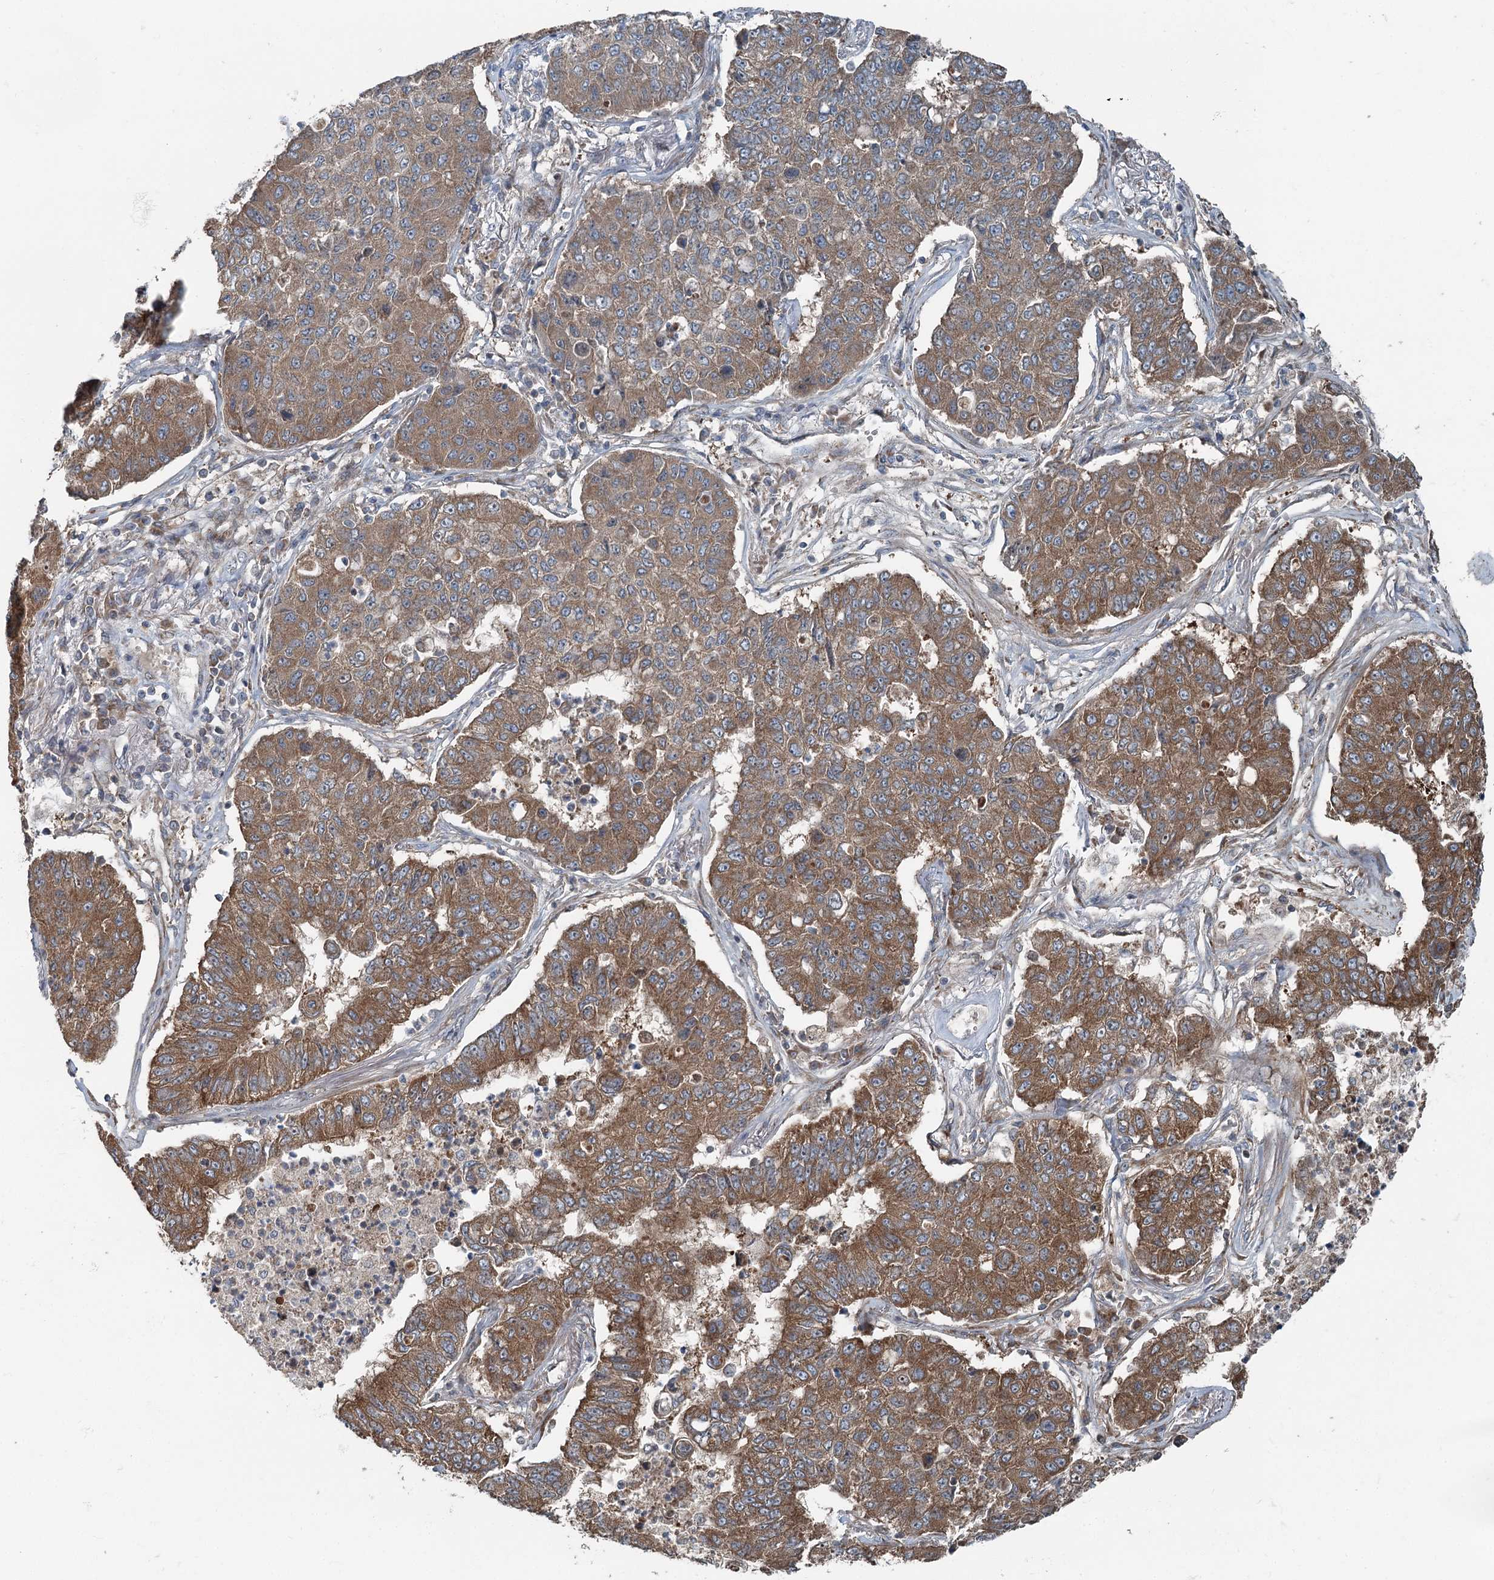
{"staining": {"intensity": "moderate", "quantity": ">75%", "location": "cytoplasmic/membranous"}, "tissue": "lung cancer", "cell_type": "Tumor cells", "image_type": "cancer", "snomed": [{"axis": "morphology", "description": "Squamous cell carcinoma, NOS"}, {"axis": "topography", "description": "Lung"}], "caption": "About >75% of tumor cells in human lung squamous cell carcinoma exhibit moderate cytoplasmic/membranous protein positivity as visualized by brown immunohistochemical staining.", "gene": "WAPL", "patient": {"sex": "male", "age": 74}}